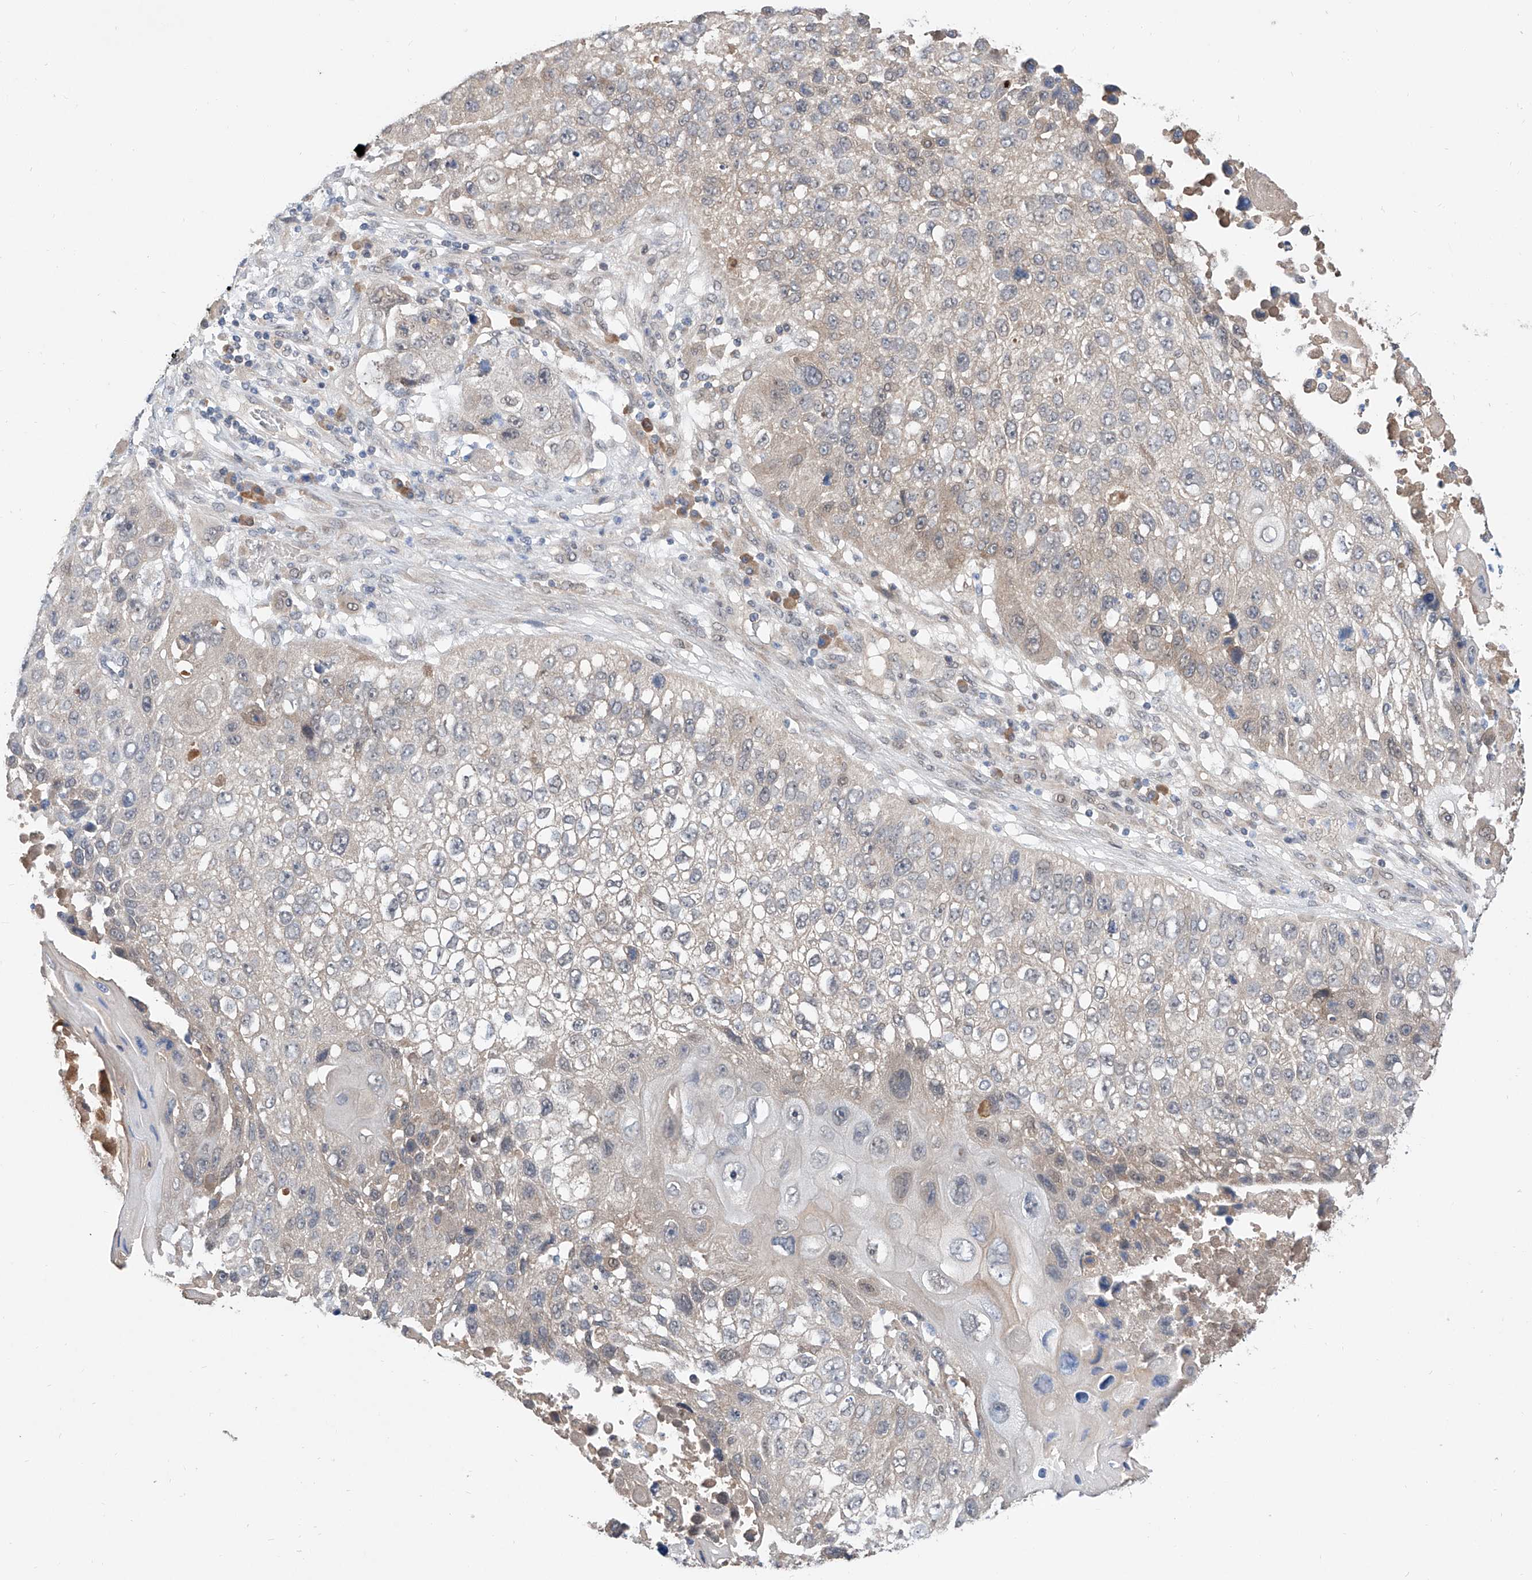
{"staining": {"intensity": "negative", "quantity": "none", "location": "none"}, "tissue": "lung cancer", "cell_type": "Tumor cells", "image_type": "cancer", "snomed": [{"axis": "morphology", "description": "Squamous cell carcinoma, NOS"}, {"axis": "topography", "description": "Lung"}], "caption": "Immunohistochemistry image of squamous cell carcinoma (lung) stained for a protein (brown), which exhibits no positivity in tumor cells.", "gene": "CARMIL3", "patient": {"sex": "male", "age": 61}}